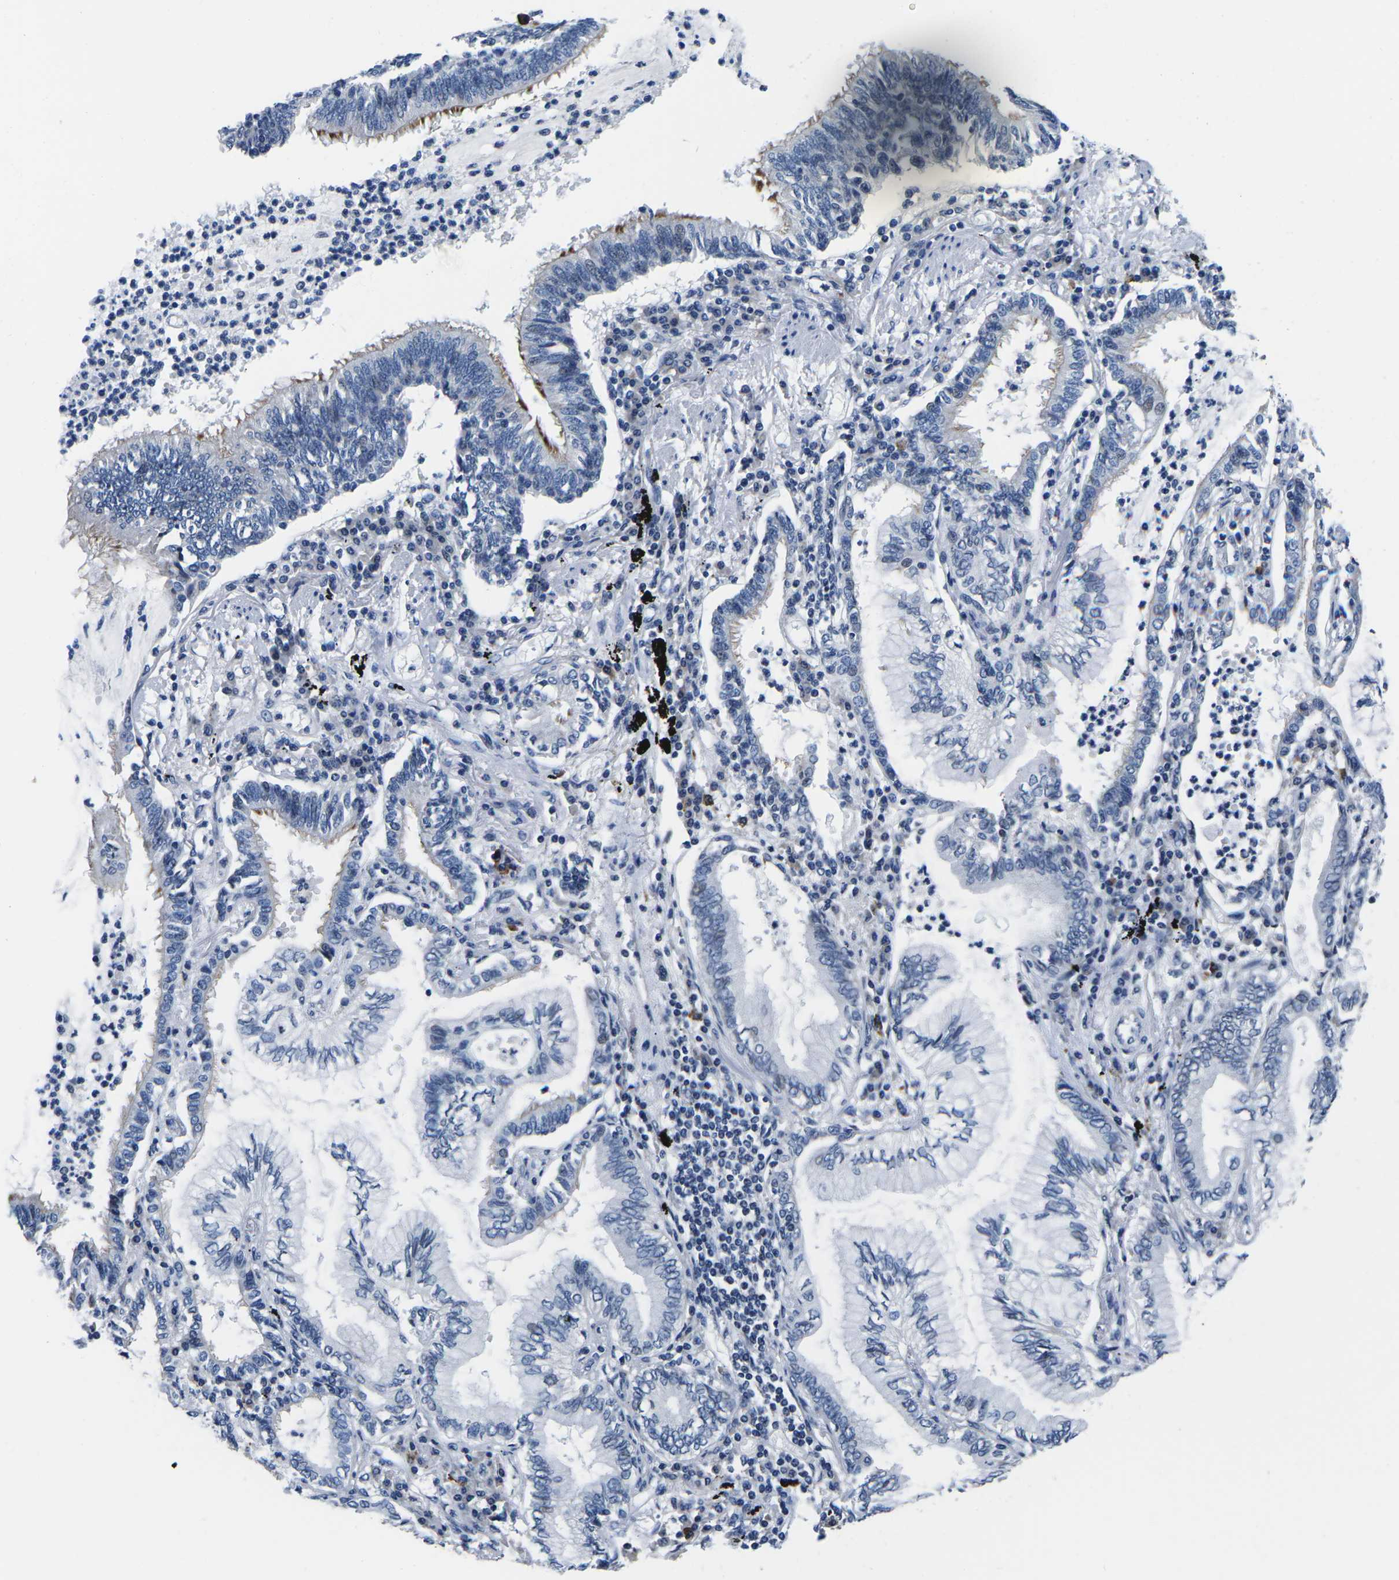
{"staining": {"intensity": "moderate", "quantity": "<25%", "location": "cytoplasmic/membranous"}, "tissue": "lung cancer", "cell_type": "Tumor cells", "image_type": "cancer", "snomed": [{"axis": "morphology", "description": "Normal tissue, NOS"}, {"axis": "morphology", "description": "Adenocarcinoma, NOS"}, {"axis": "topography", "description": "Bronchus"}, {"axis": "topography", "description": "Lung"}], "caption": "Lung cancer (adenocarcinoma) stained for a protein (brown) reveals moderate cytoplasmic/membranous positive expression in approximately <25% of tumor cells.", "gene": "CDC73", "patient": {"sex": "female", "age": 70}}